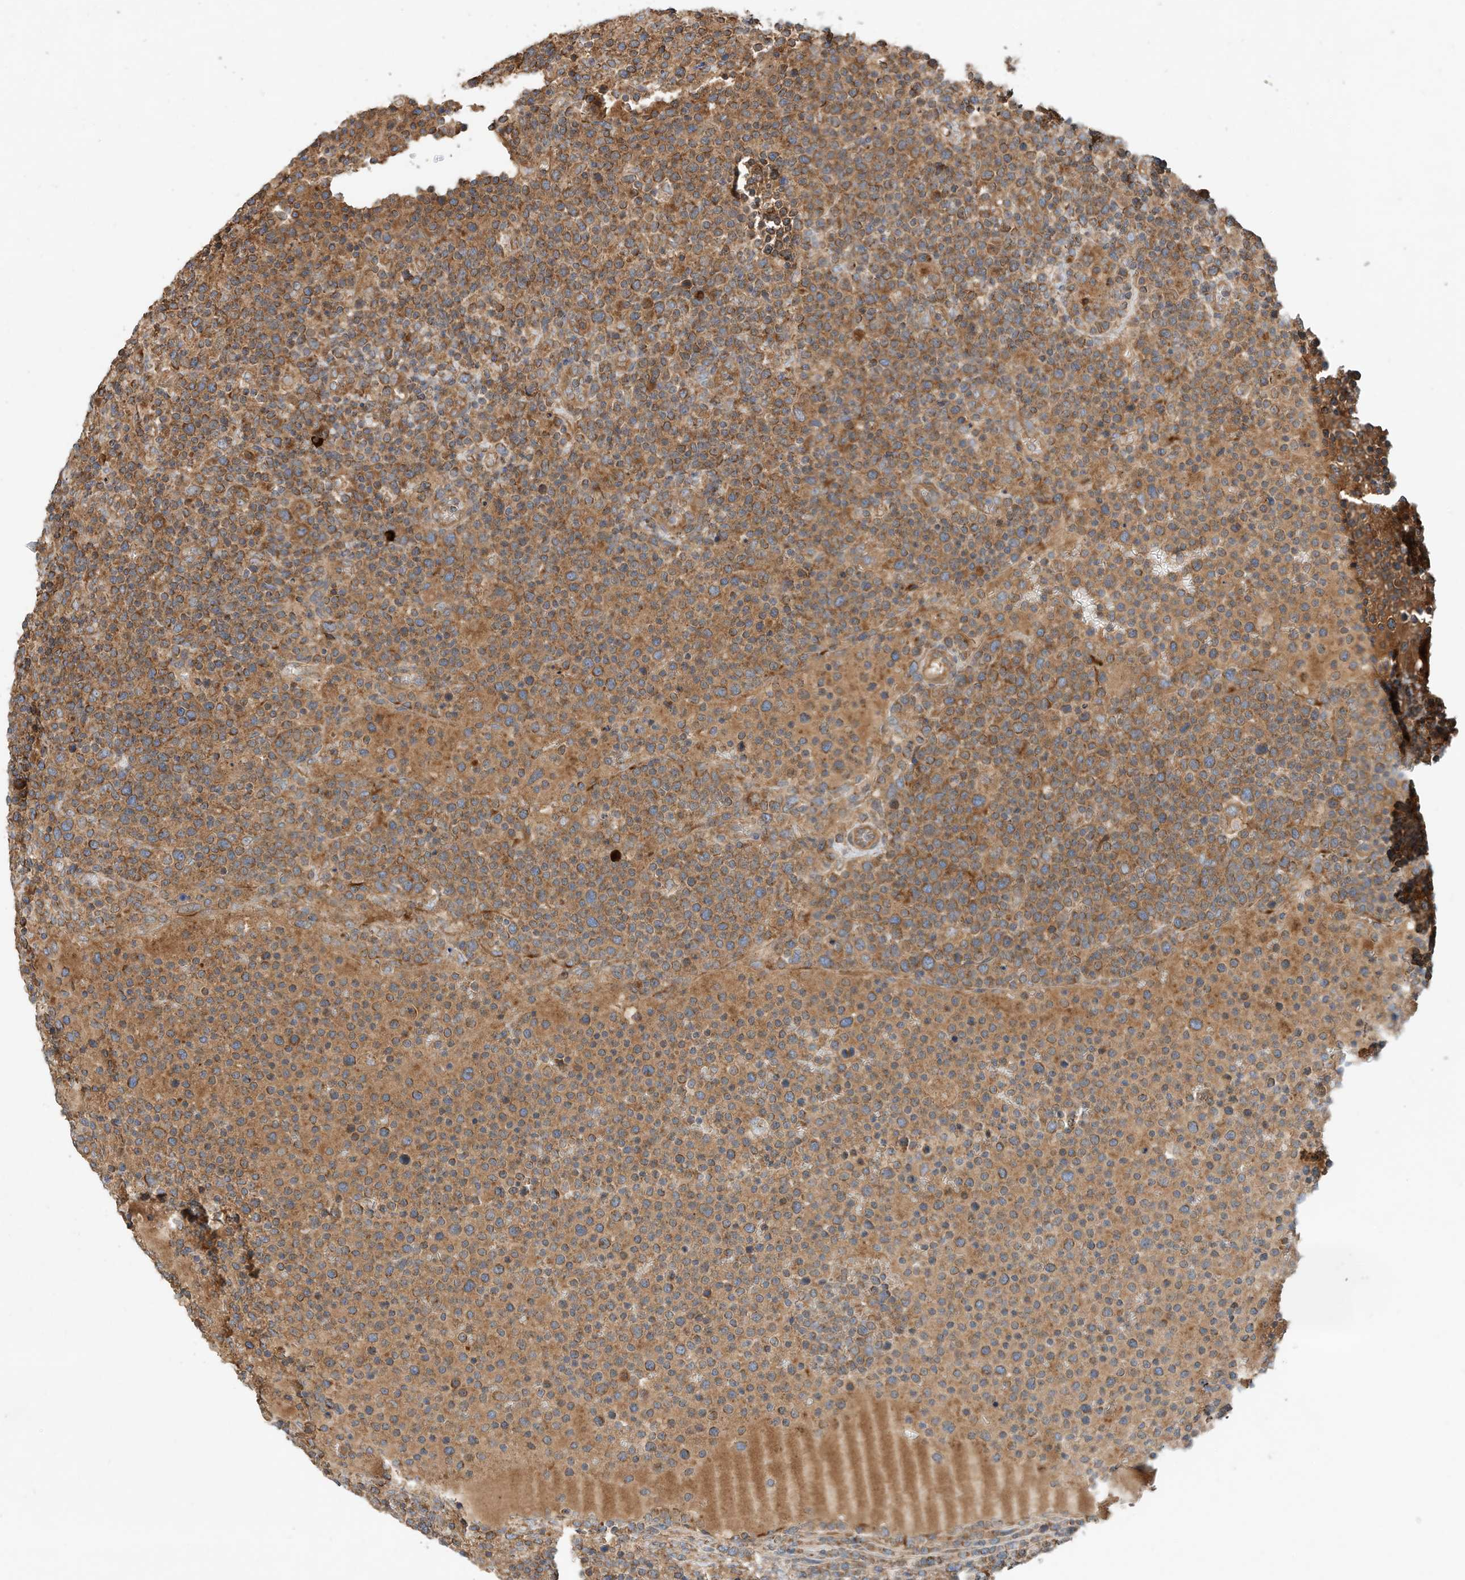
{"staining": {"intensity": "moderate", "quantity": ">75%", "location": "cytoplasmic/membranous"}, "tissue": "lymphoma", "cell_type": "Tumor cells", "image_type": "cancer", "snomed": [{"axis": "morphology", "description": "Malignant lymphoma, non-Hodgkin's type, High grade"}, {"axis": "topography", "description": "Lymph node"}], "caption": "A brown stain shows moderate cytoplasmic/membranous expression of a protein in human high-grade malignant lymphoma, non-Hodgkin's type tumor cells.", "gene": "CPAMD8", "patient": {"sex": "male", "age": 61}}